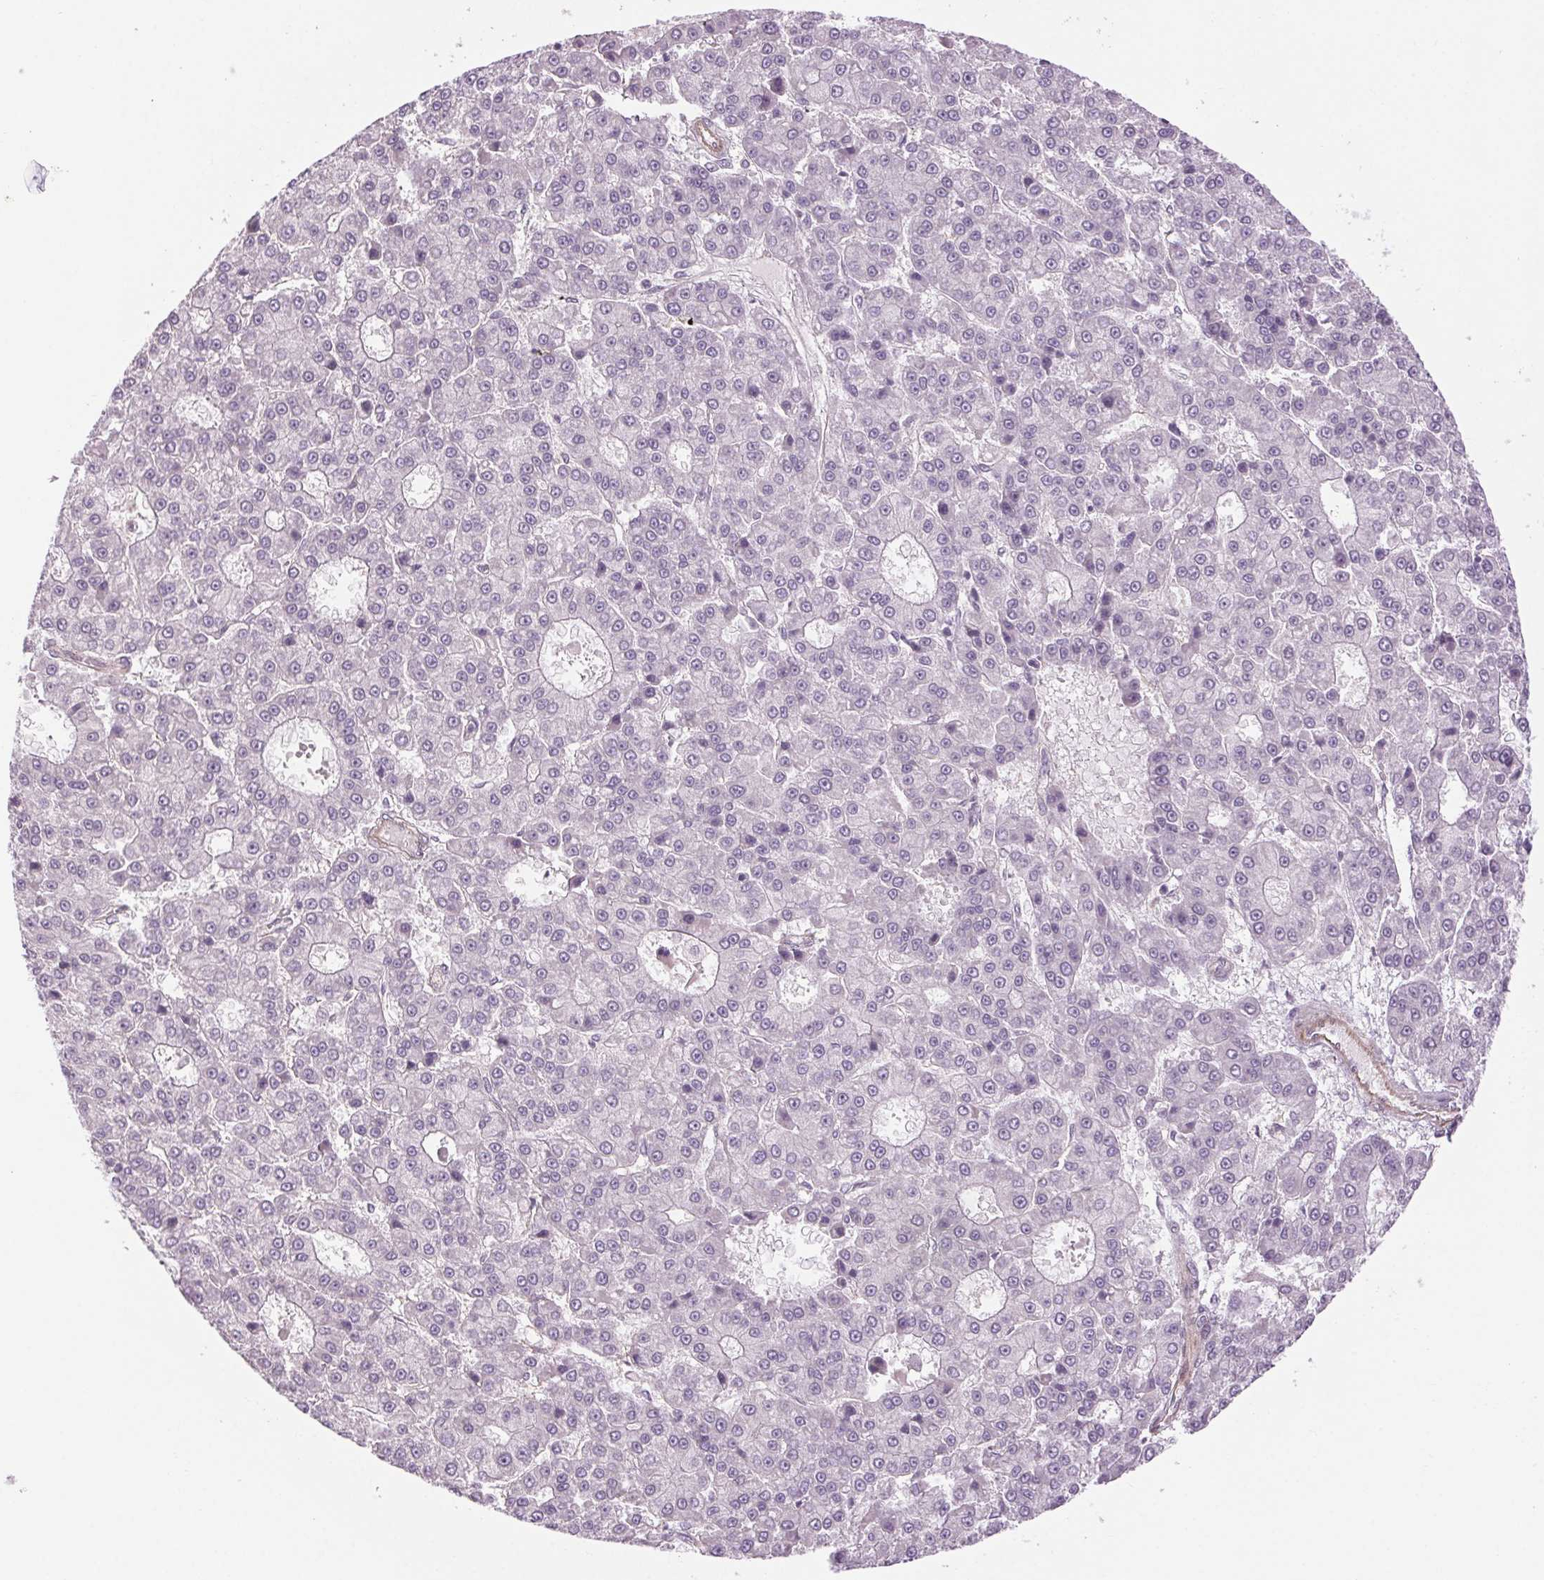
{"staining": {"intensity": "negative", "quantity": "none", "location": "none"}, "tissue": "liver cancer", "cell_type": "Tumor cells", "image_type": "cancer", "snomed": [{"axis": "morphology", "description": "Carcinoma, Hepatocellular, NOS"}, {"axis": "topography", "description": "Liver"}], "caption": "Tumor cells are negative for brown protein staining in liver cancer. (Immunohistochemistry (ihc), brightfield microscopy, high magnification).", "gene": "CCSER1", "patient": {"sex": "male", "age": 70}}